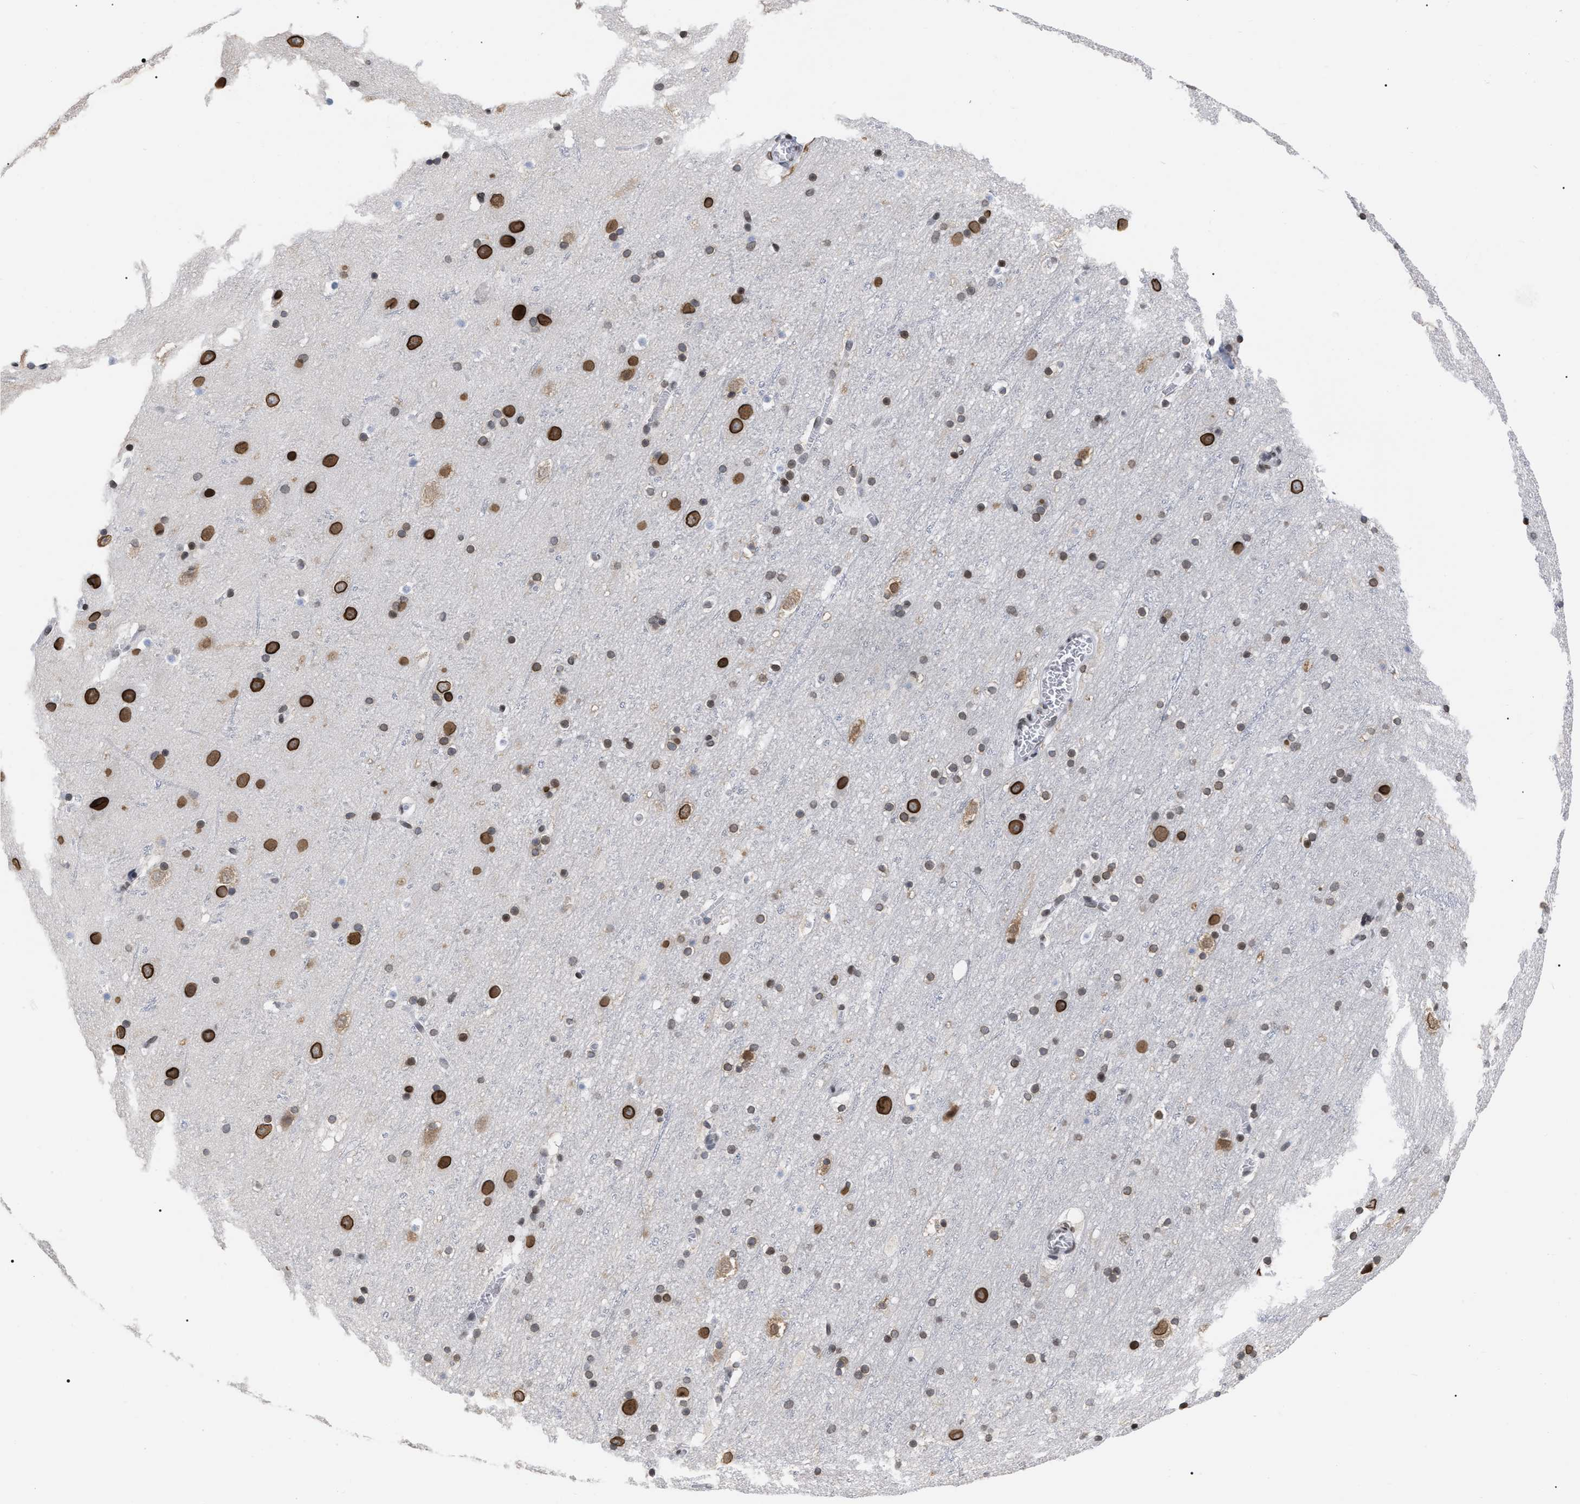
{"staining": {"intensity": "negative", "quantity": "none", "location": "none"}, "tissue": "cerebral cortex", "cell_type": "Endothelial cells", "image_type": "normal", "snomed": [{"axis": "morphology", "description": "Normal tissue, NOS"}, {"axis": "topography", "description": "Cerebral cortex"}], "caption": "A photomicrograph of cerebral cortex stained for a protein reveals no brown staining in endothelial cells. The staining was performed using DAB to visualize the protein expression in brown, while the nuclei were stained in blue with hematoxylin (Magnification: 20x).", "gene": "TPR", "patient": {"sex": "male", "age": 45}}